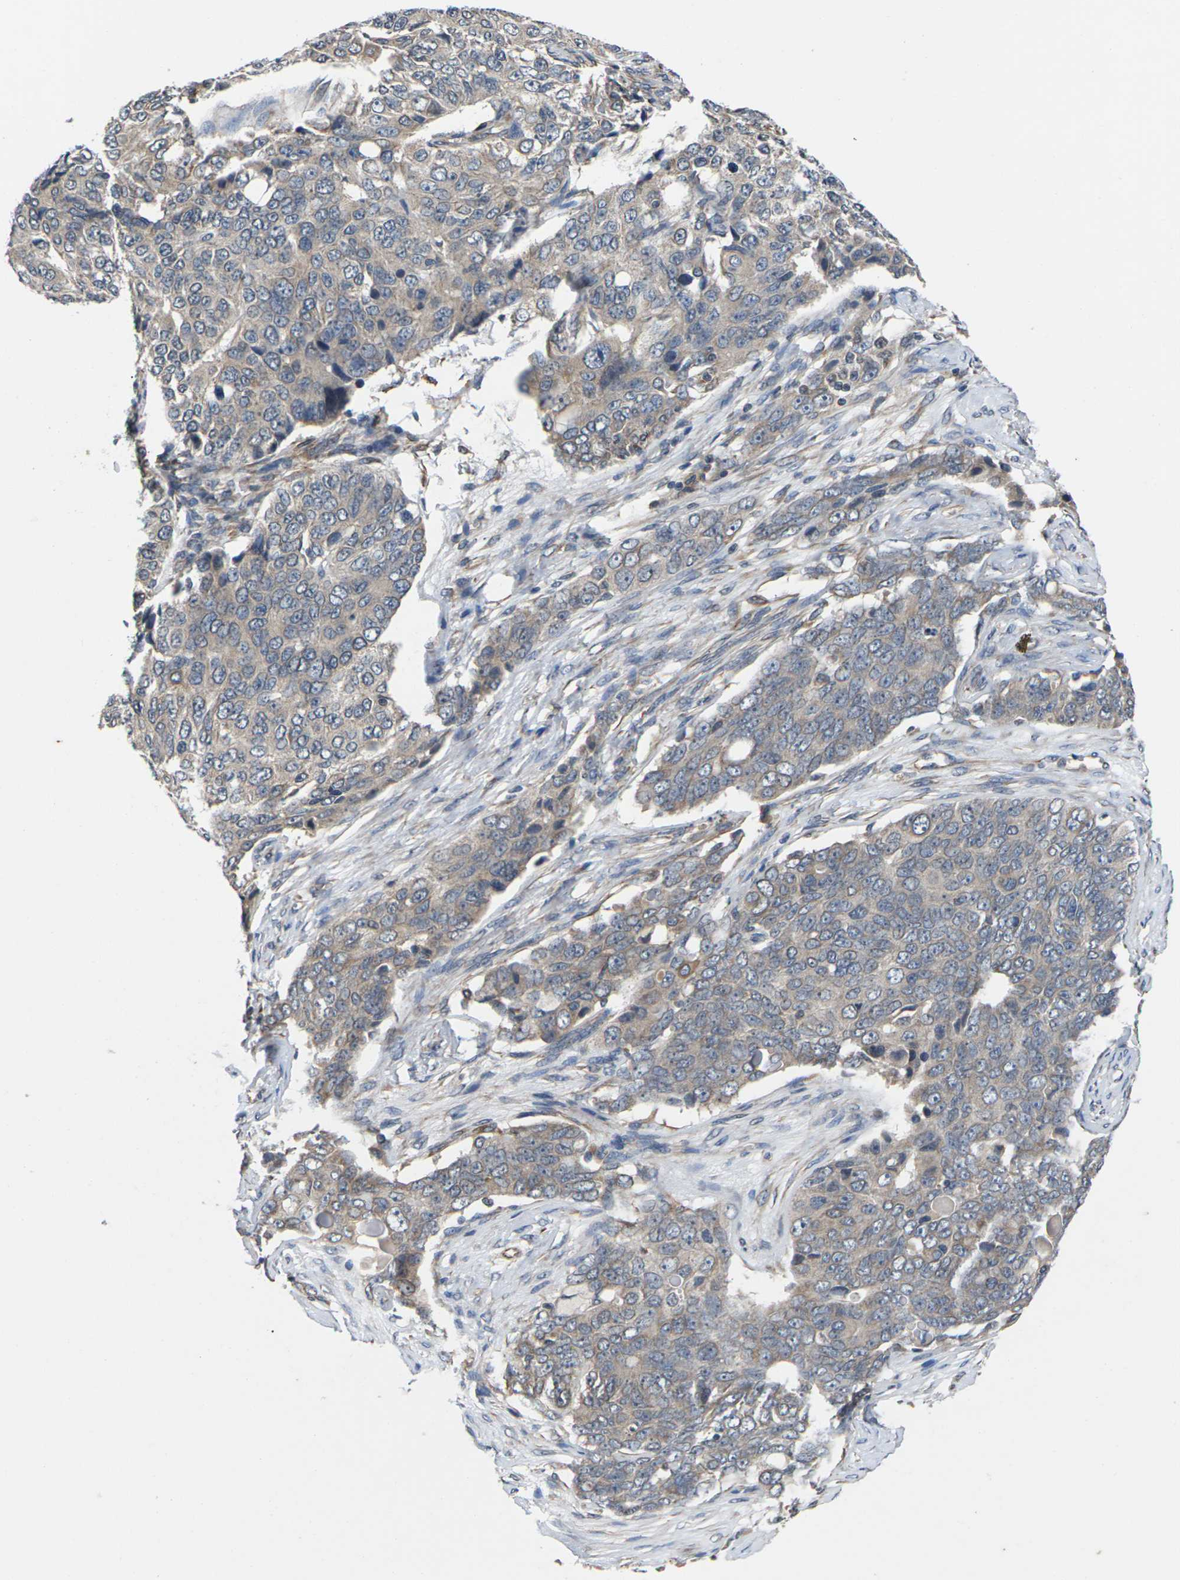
{"staining": {"intensity": "weak", "quantity": ">75%", "location": "cytoplasmic/membranous"}, "tissue": "ovarian cancer", "cell_type": "Tumor cells", "image_type": "cancer", "snomed": [{"axis": "morphology", "description": "Carcinoma, endometroid"}, {"axis": "topography", "description": "Ovary"}], "caption": "IHC histopathology image of neoplastic tissue: human endometroid carcinoma (ovarian) stained using immunohistochemistry (IHC) displays low levels of weak protein expression localized specifically in the cytoplasmic/membranous of tumor cells, appearing as a cytoplasmic/membranous brown color.", "gene": "DKK2", "patient": {"sex": "female", "age": 51}}